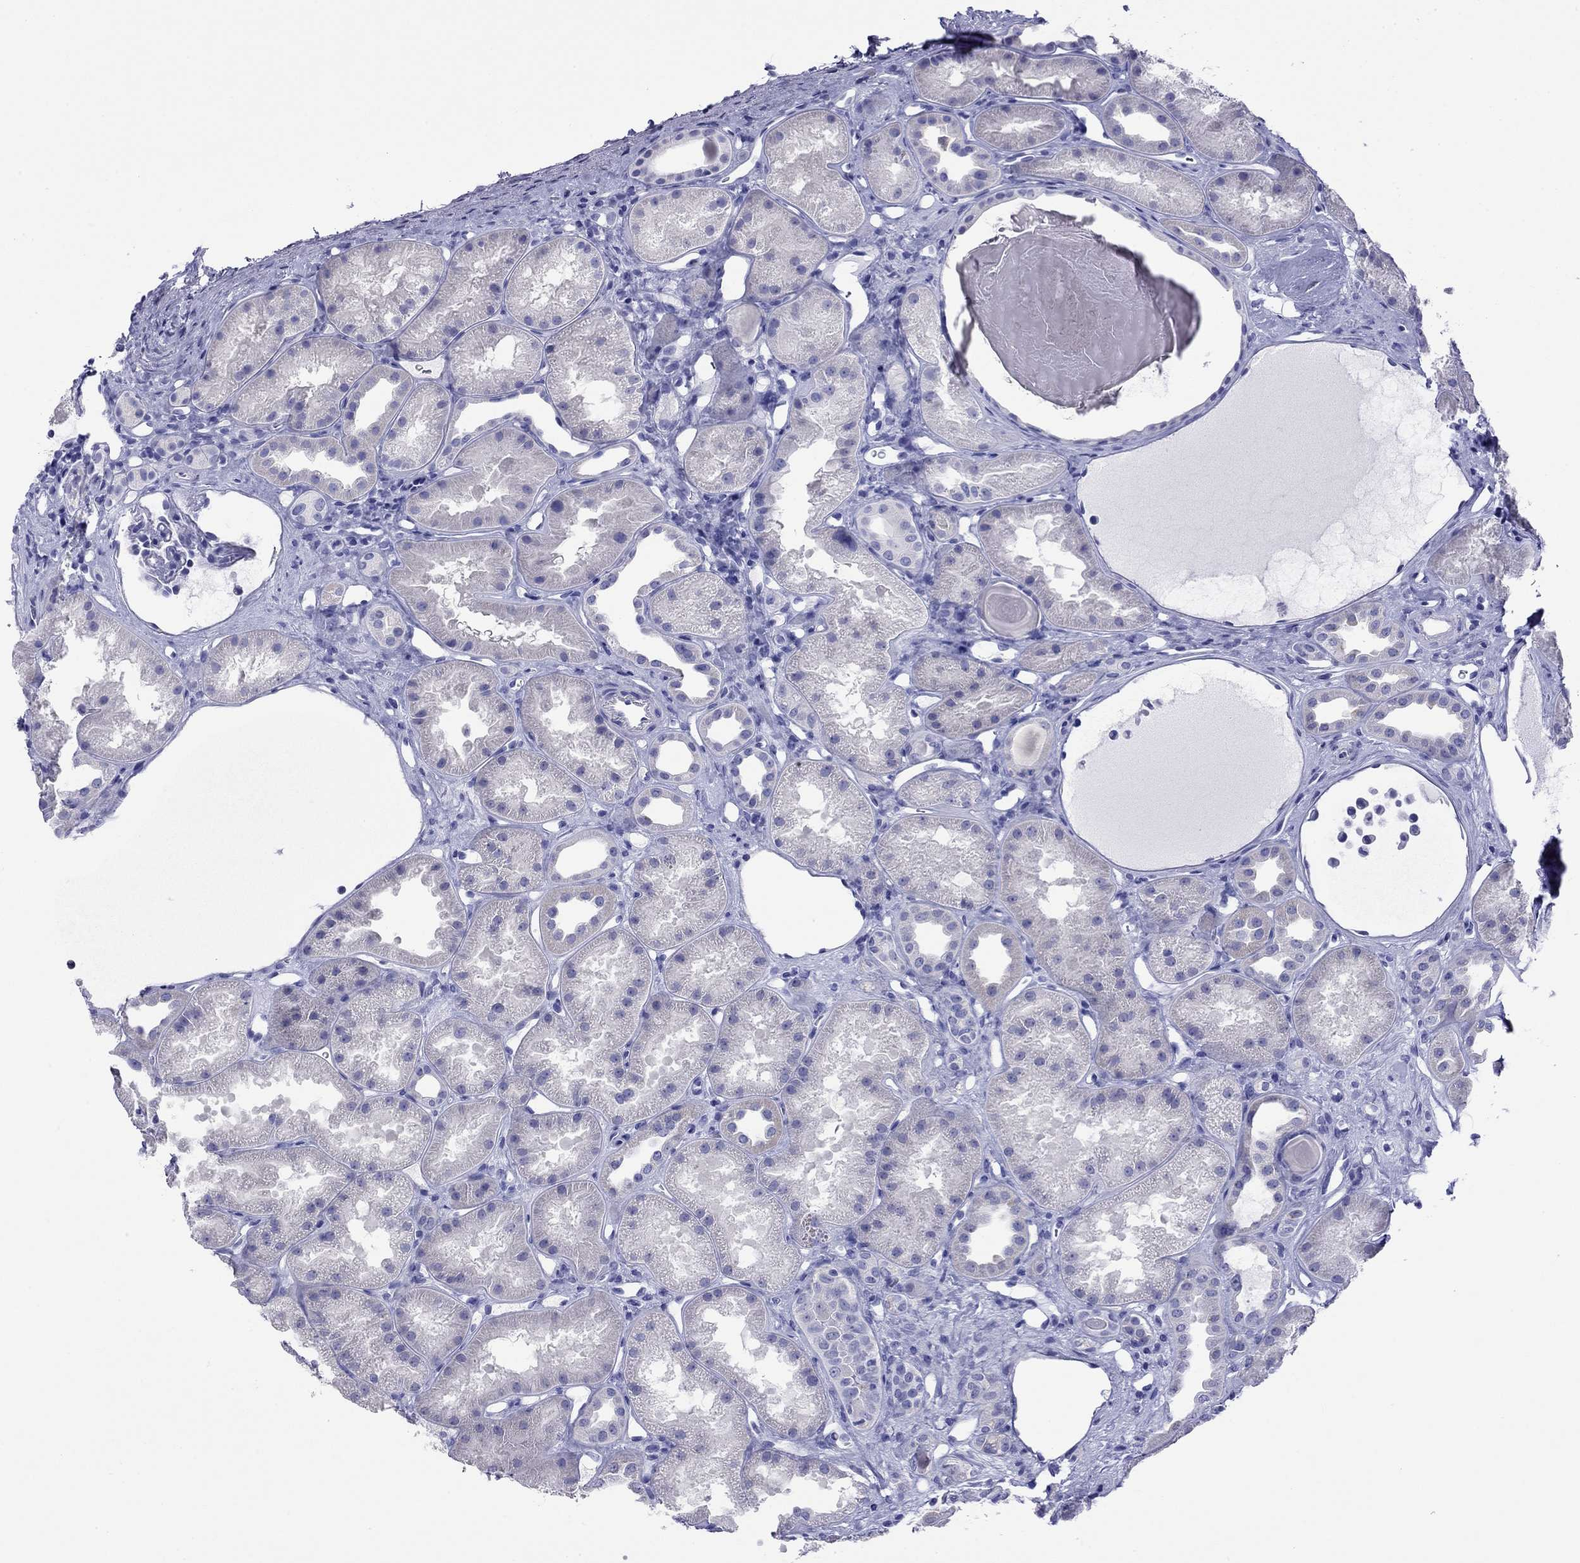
{"staining": {"intensity": "negative", "quantity": "none", "location": "none"}, "tissue": "kidney", "cell_type": "Cells in glomeruli", "image_type": "normal", "snomed": [{"axis": "morphology", "description": "Normal tissue, NOS"}, {"axis": "topography", "description": "Kidney"}], "caption": "Cells in glomeruli are negative for protein expression in normal human kidney. (IHC, brightfield microscopy, high magnification).", "gene": "FIGLA", "patient": {"sex": "male", "age": 61}}